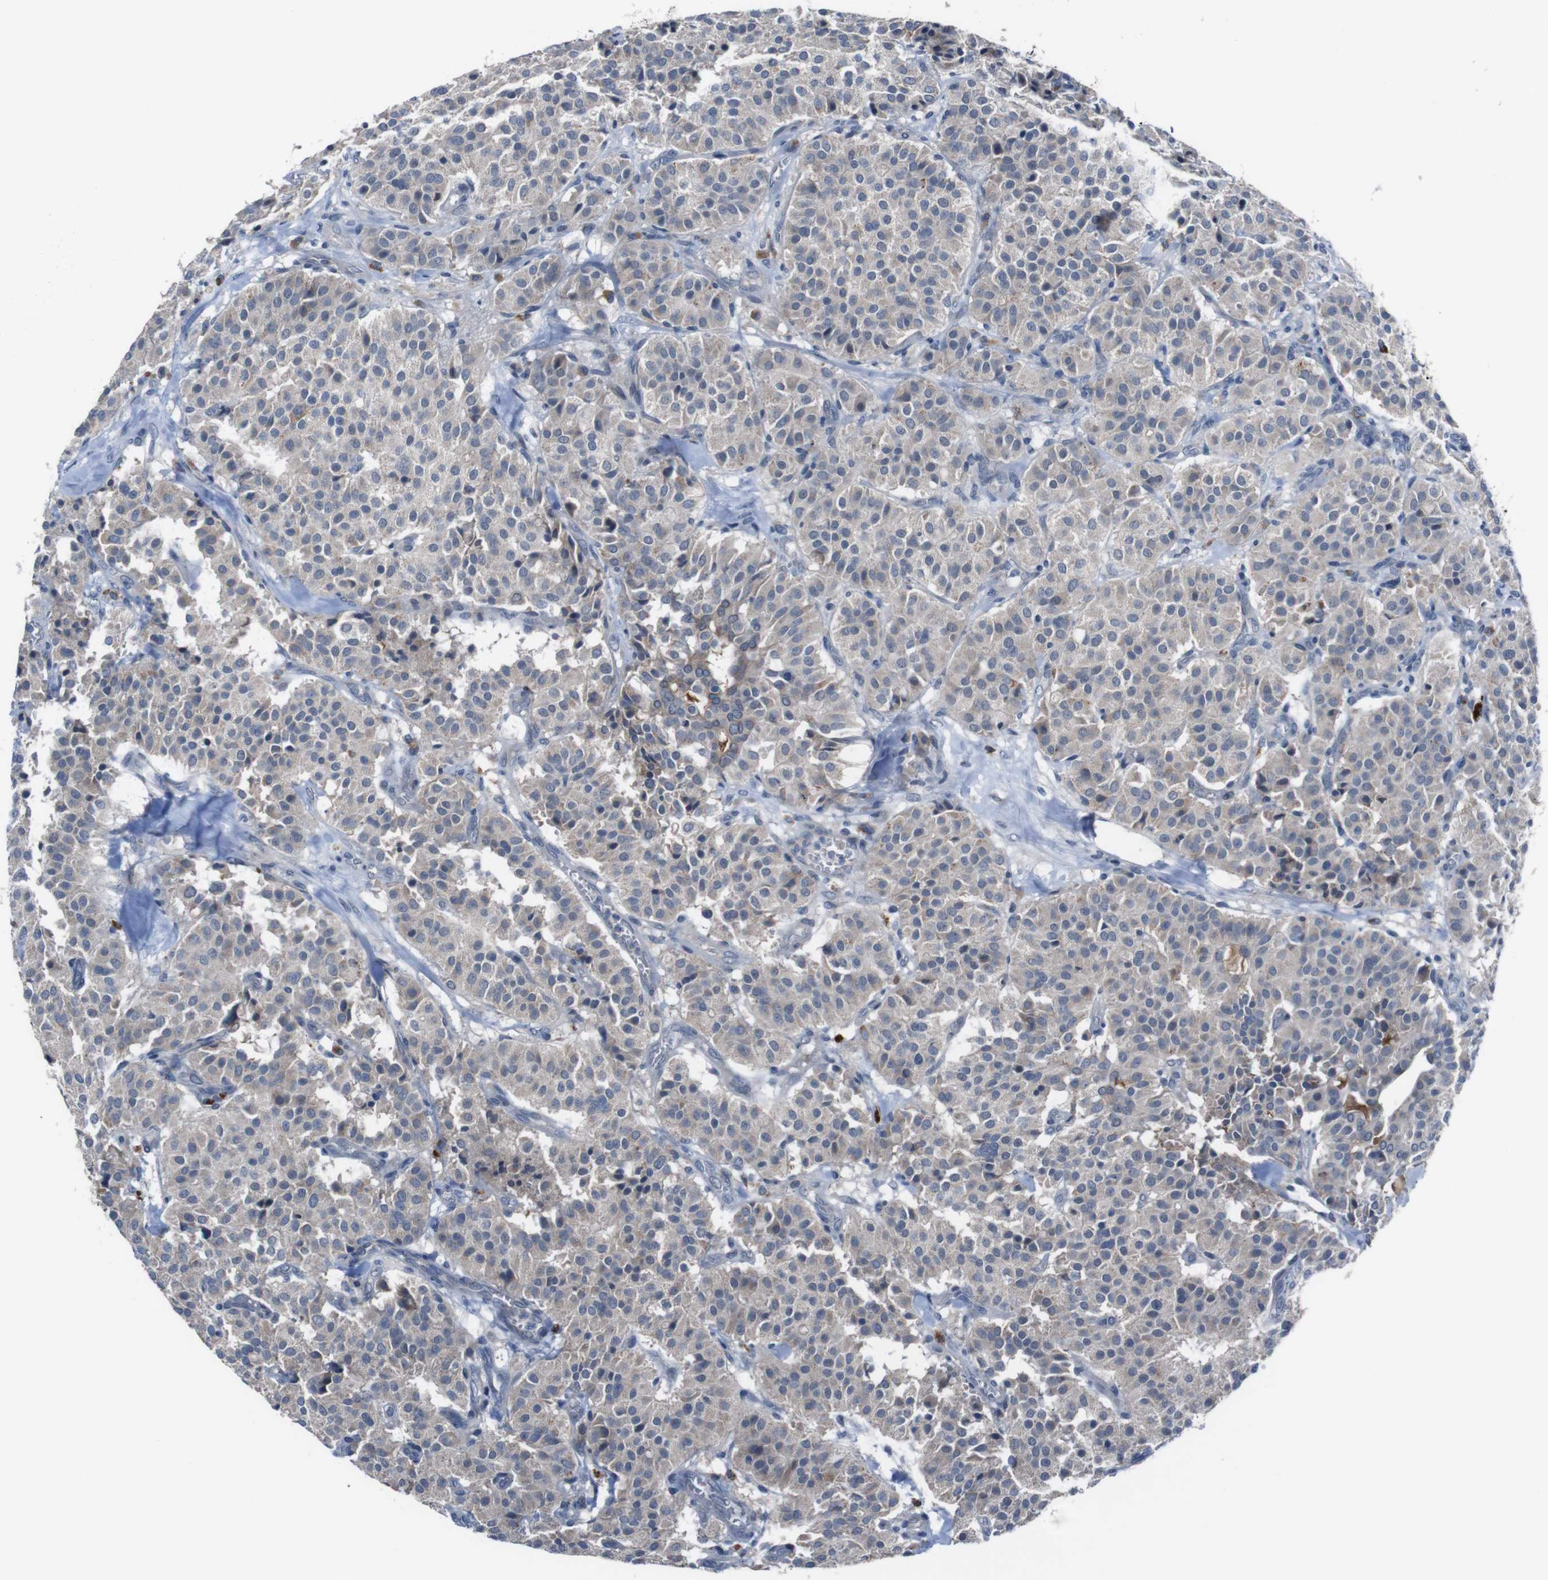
{"staining": {"intensity": "weak", "quantity": "<25%", "location": "cytoplasmic/membranous"}, "tissue": "carcinoid", "cell_type": "Tumor cells", "image_type": "cancer", "snomed": [{"axis": "morphology", "description": "Carcinoid, malignant, NOS"}, {"axis": "topography", "description": "Lung"}], "caption": "Micrograph shows no protein expression in tumor cells of carcinoid tissue.", "gene": "CDH22", "patient": {"sex": "male", "age": 30}}